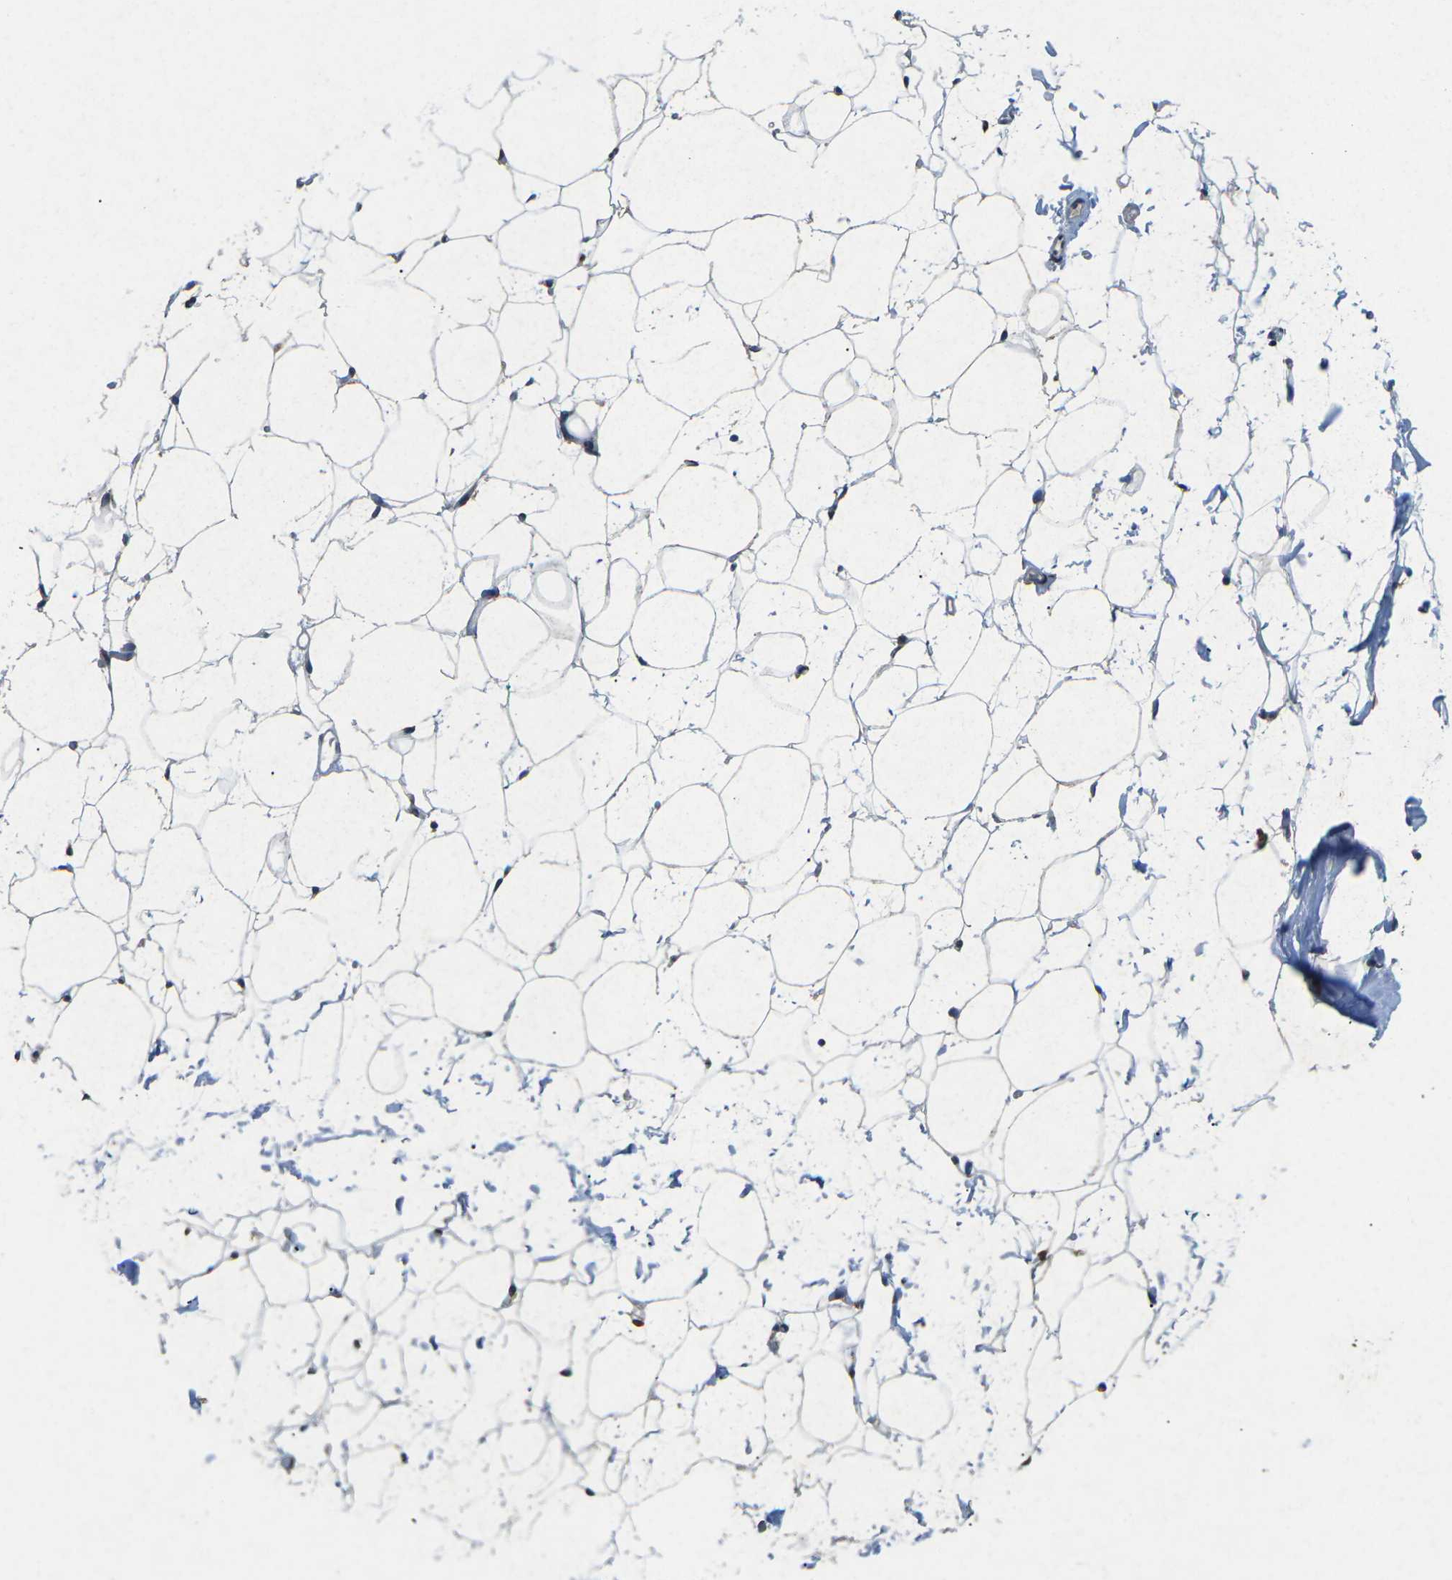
{"staining": {"intensity": "weak", "quantity": ">75%", "location": "nuclear"}, "tissue": "adipose tissue", "cell_type": "Adipocytes", "image_type": "normal", "snomed": [{"axis": "morphology", "description": "Normal tissue, NOS"}, {"axis": "topography", "description": "Breast"}, {"axis": "topography", "description": "Soft tissue"}], "caption": "Adipose tissue was stained to show a protein in brown. There is low levels of weak nuclear positivity in approximately >75% of adipocytes. Immunohistochemistry stains the protein in brown and the nuclei are stained blue.", "gene": "SCNN1B", "patient": {"sex": "female", "age": 75}}